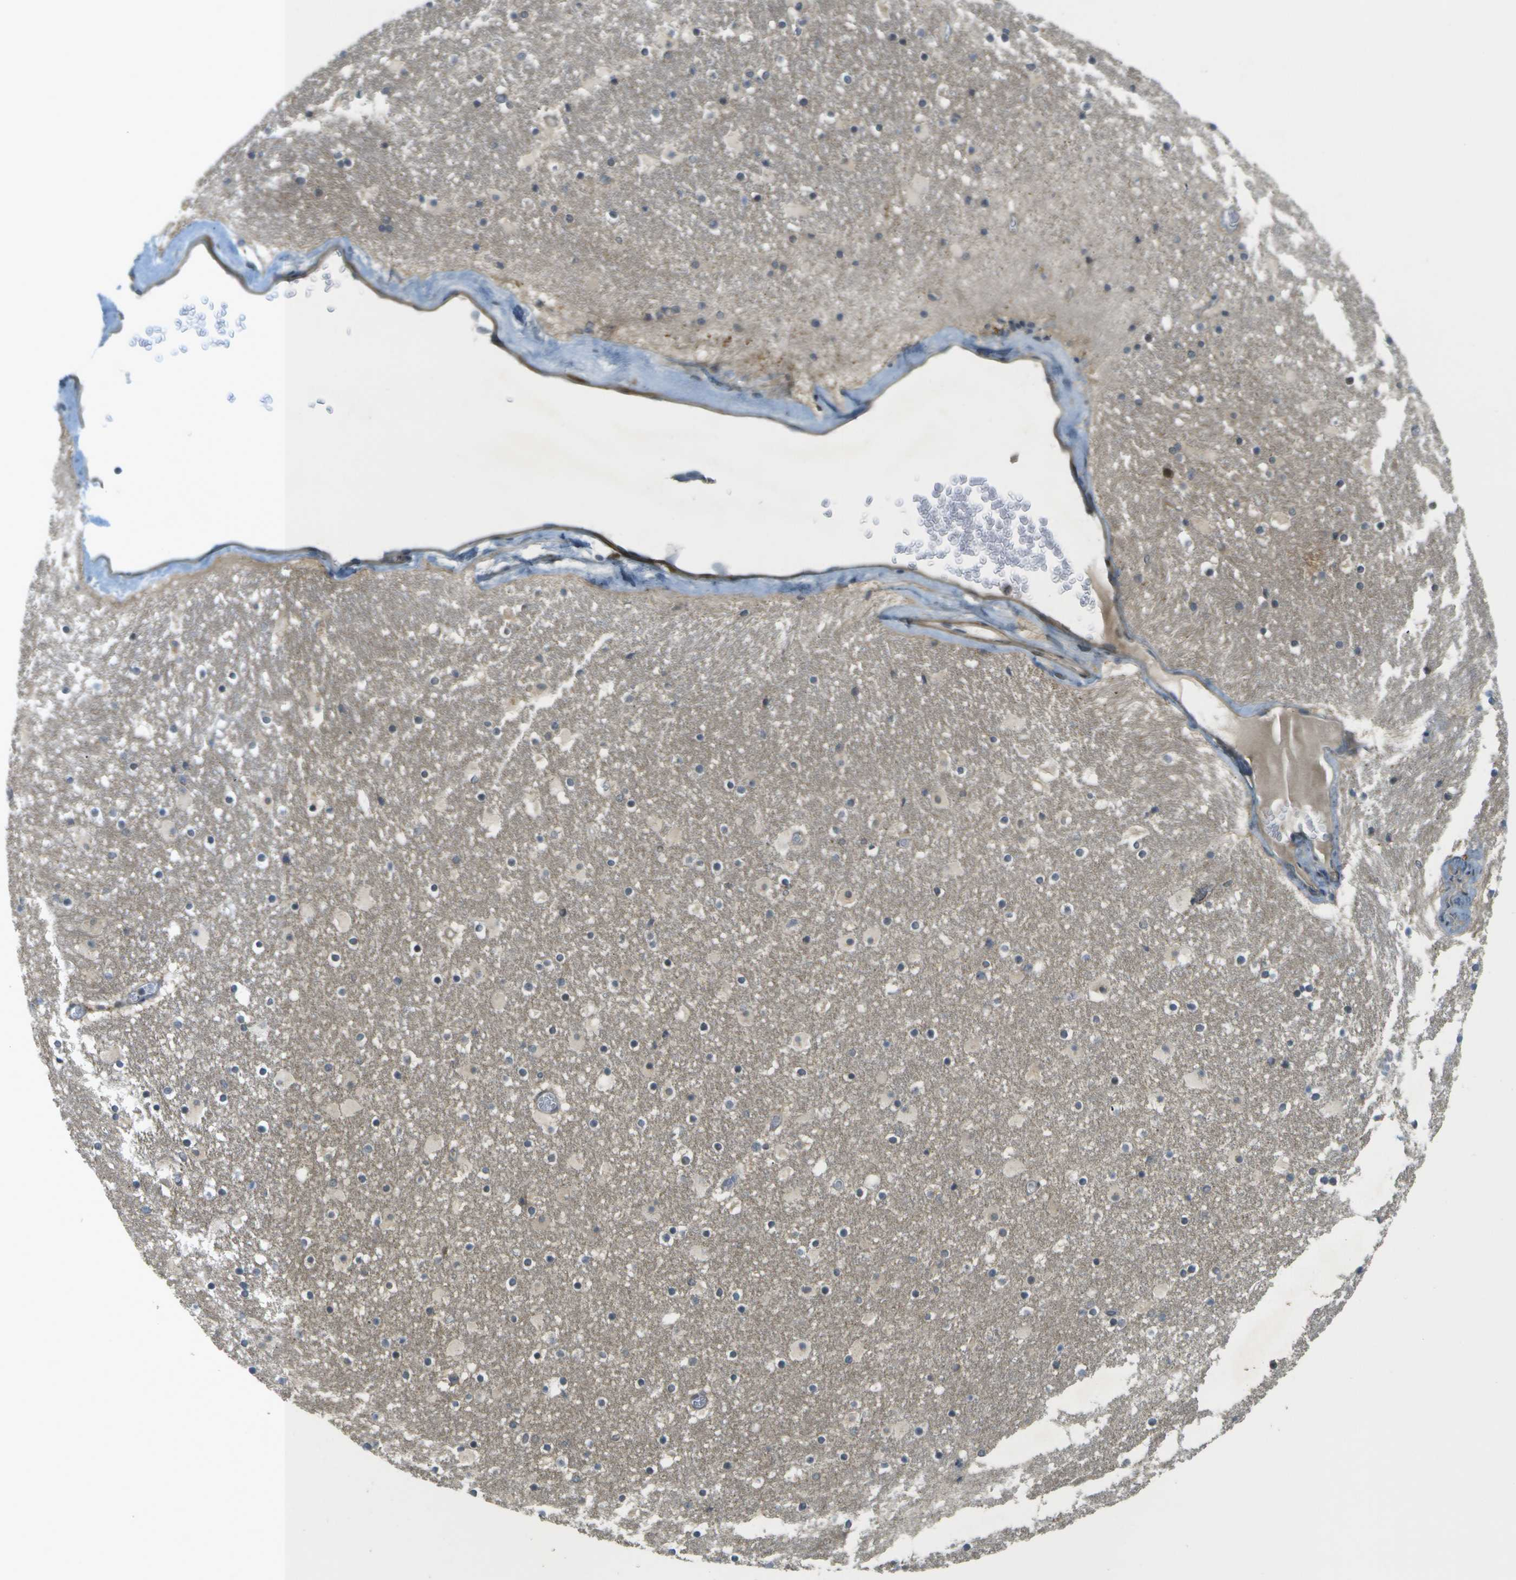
{"staining": {"intensity": "negative", "quantity": "none", "location": "none"}, "tissue": "caudate", "cell_type": "Glial cells", "image_type": "normal", "snomed": [{"axis": "morphology", "description": "Normal tissue, NOS"}, {"axis": "topography", "description": "Lateral ventricle wall"}], "caption": "Immunohistochemistry of benign caudate displays no positivity in glial cells. (Stains: DAB (3,3'-diaminobenzidine) immunohistochemistry with hematoxylin counter stain, Microscopy: brightfield microscopy at high magnification).", "gene": "WNK2", "patient": {"sex": "male", "age": 45}}